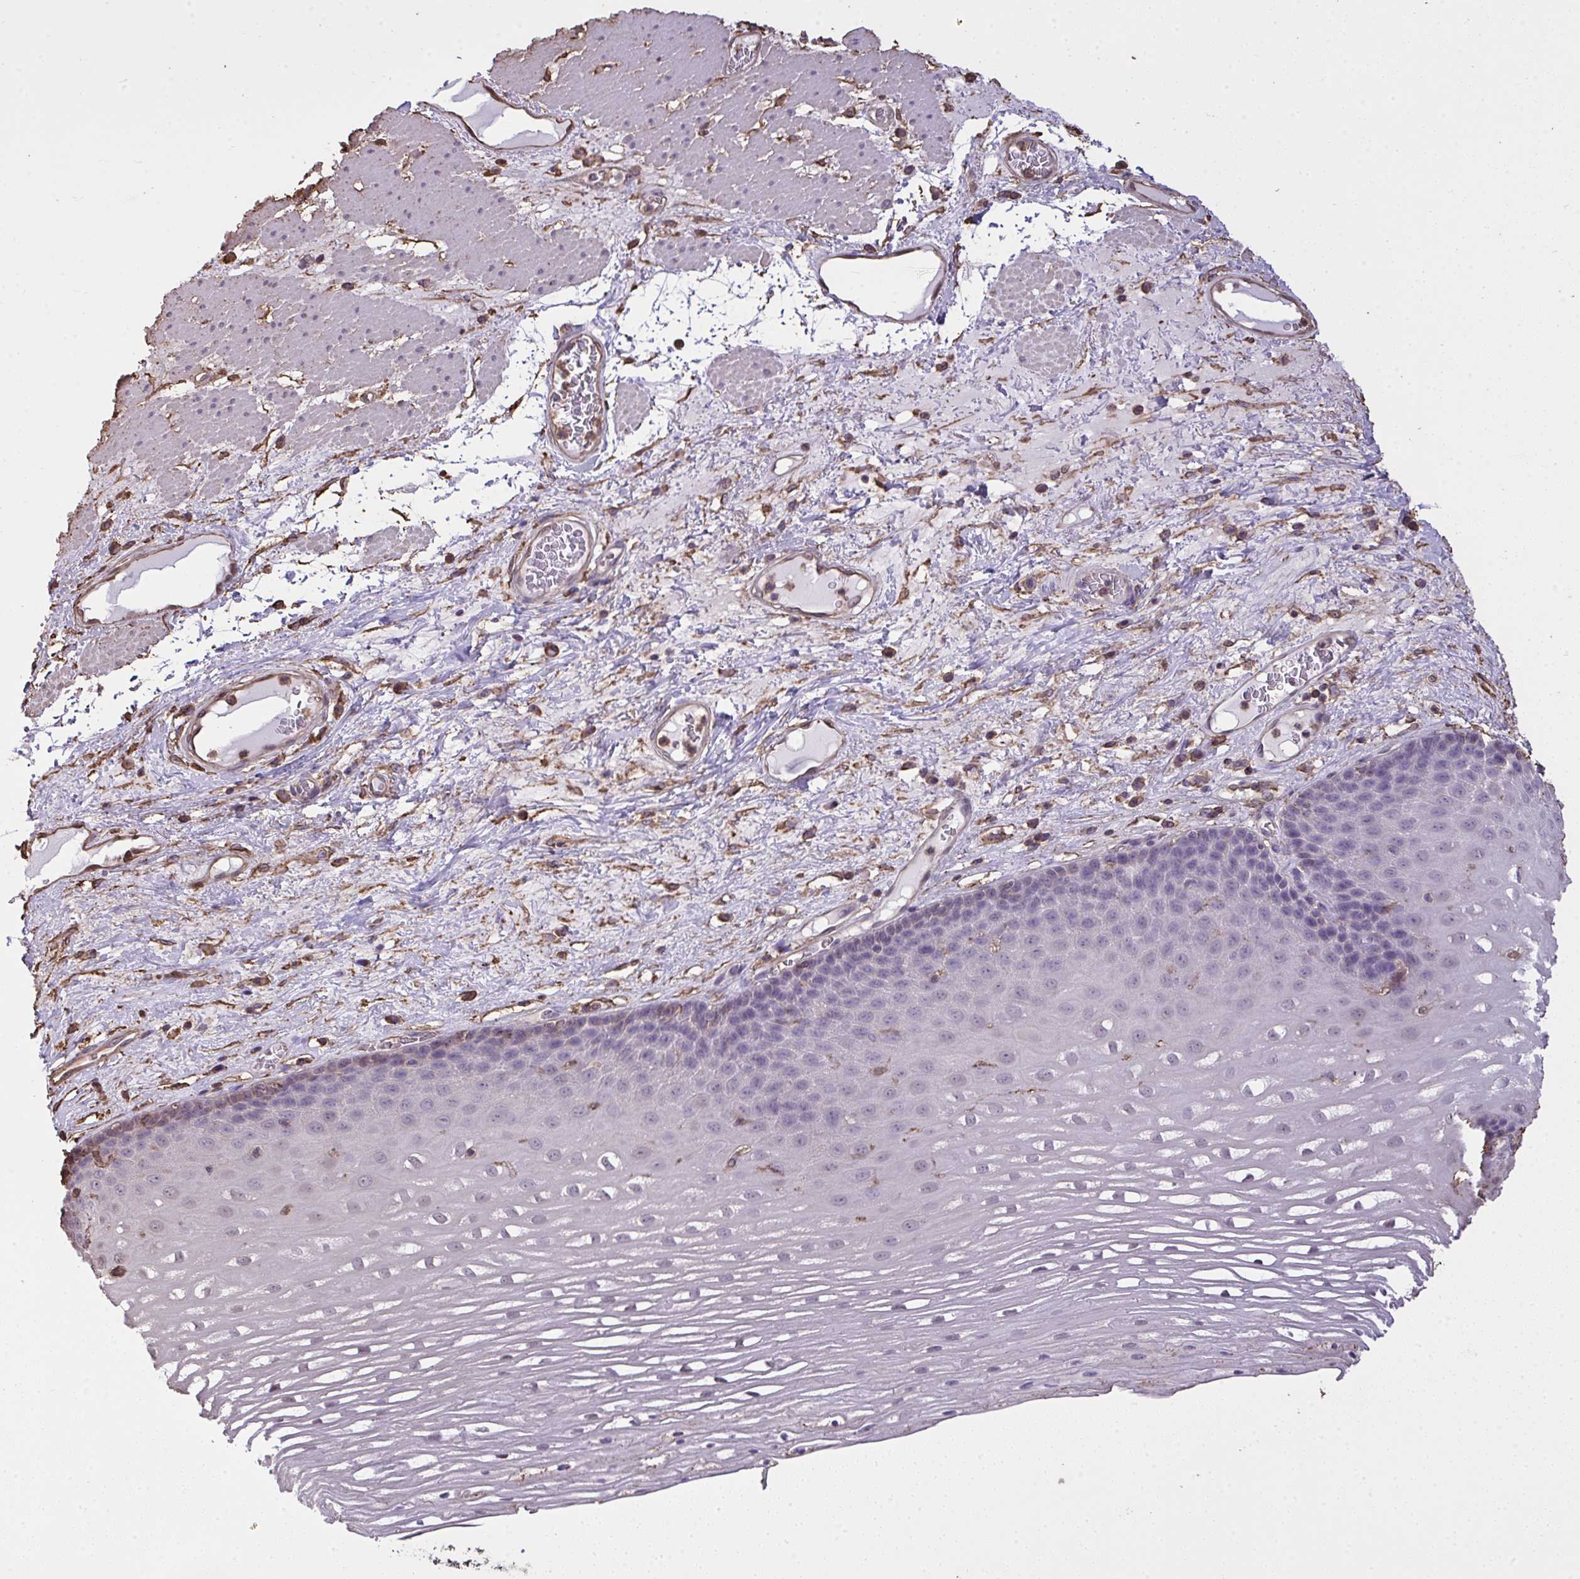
{"staining": {"intensity": "negative", "quantity": "none", "location": "none"}, "tissue": "esophagus", "cell_type": "Squamous epithelial cells", "image_type": "normal", "snomed": [{"axis": "morphology", "description": "Normal tissue, NOS"}, {"axis": "topography", "description": "Esophagus"}], "caption": "IHC of normal esophagus shows no positivity in squamous epithelial cells. Nuclei are stained in blue.", "gene": "ANXA5", "patient": {"sex": "male", "age": 62}}